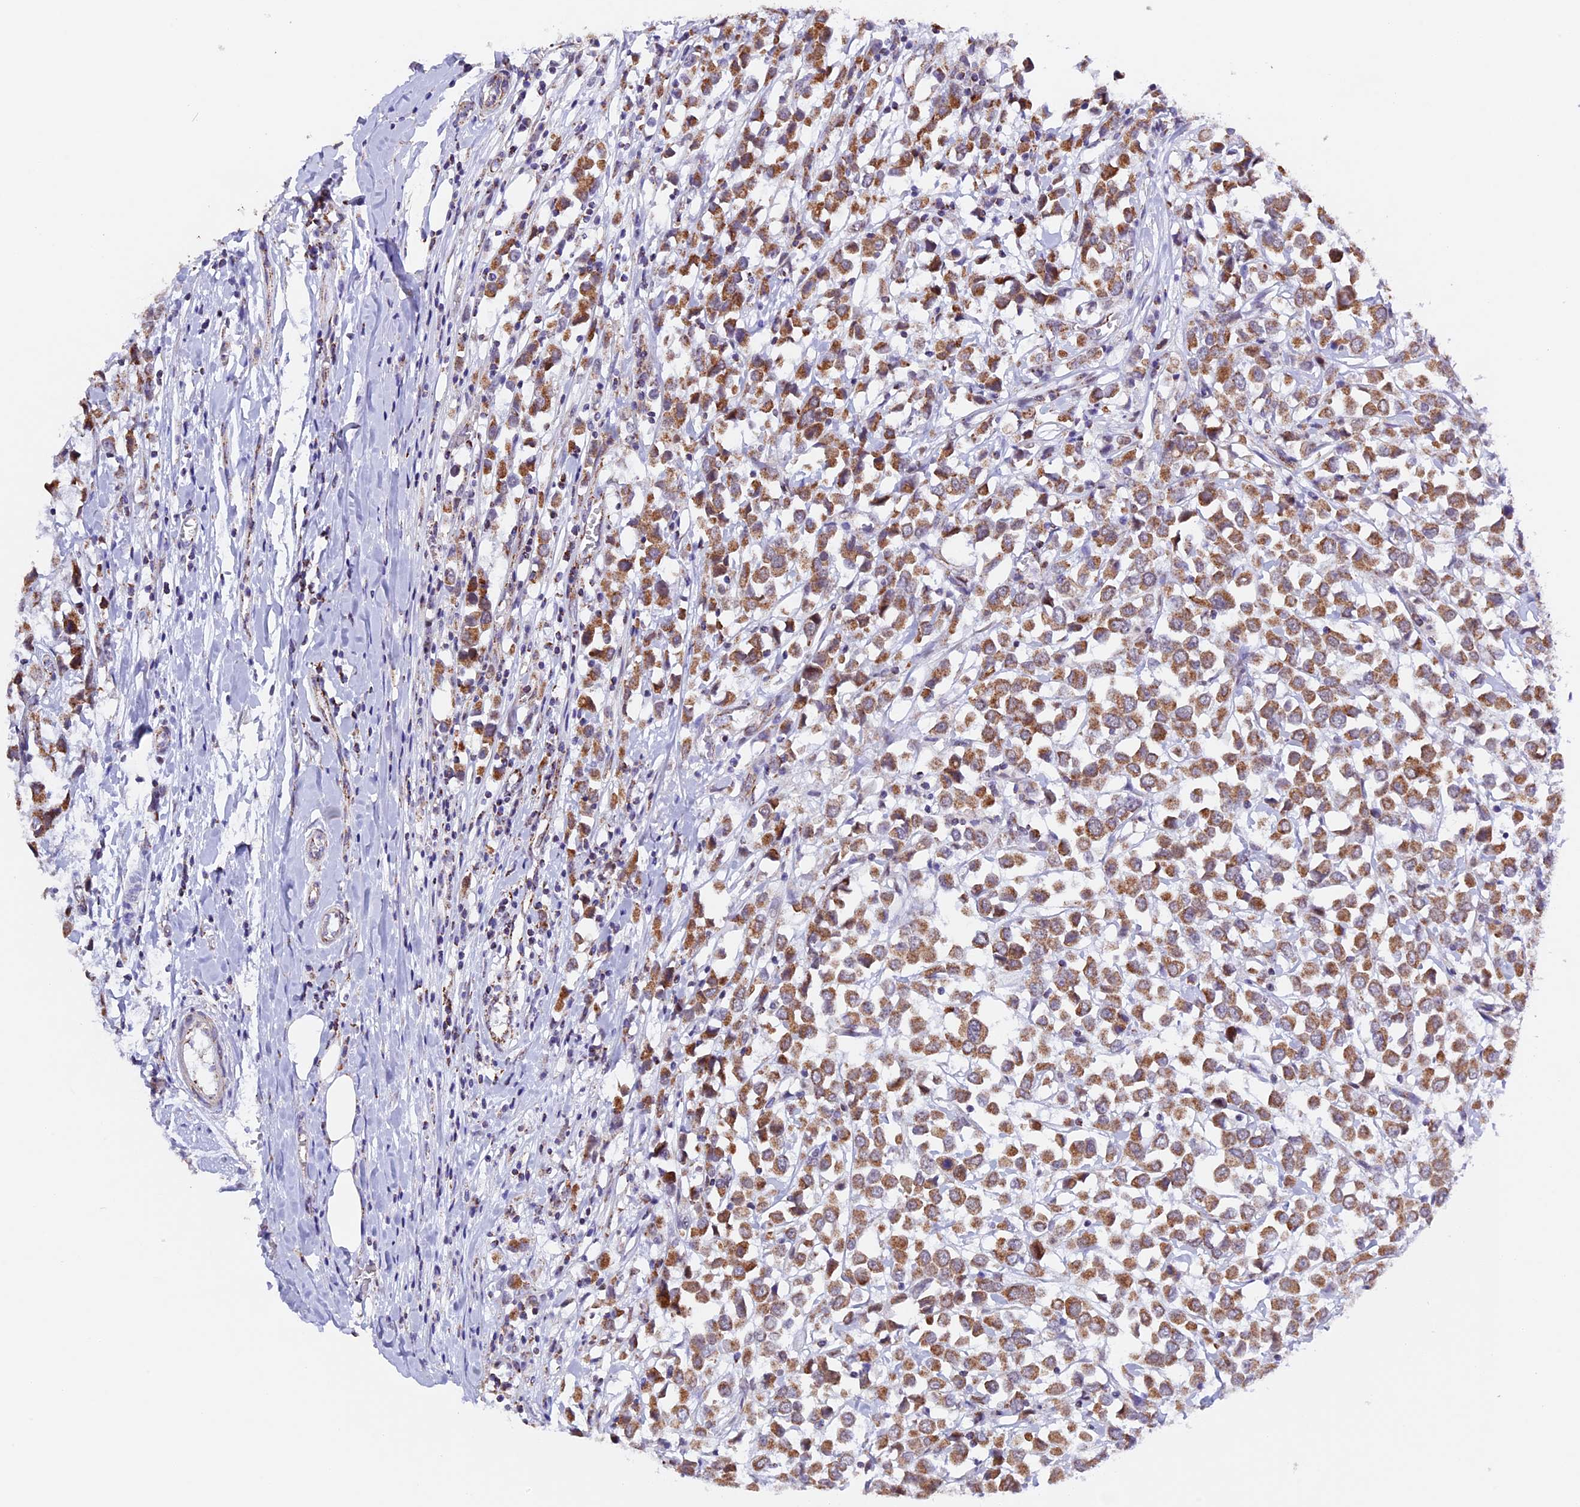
{"staining": {"intensity": "moderate", "quantity": ">75%", "location": "cytoplasmic/membranous"}, "tissue": "breast cancer", "cell_type": "Tumor cells", "image_type": "cancer", "snomed": [{"axis": "morphology", "description": "Duct carcinoma"}, {"axis": "topography", "description": "Breast"}], "caption": "This is a micrograph of immunohistochemistry staining of breast cancer (infiltrating ductal carcinoma), which shows moderate staining in the cytoplasmic/membranous of tumor cells.", "gene": "TFAM", "patient": {"sex": "female", "age": 61}}